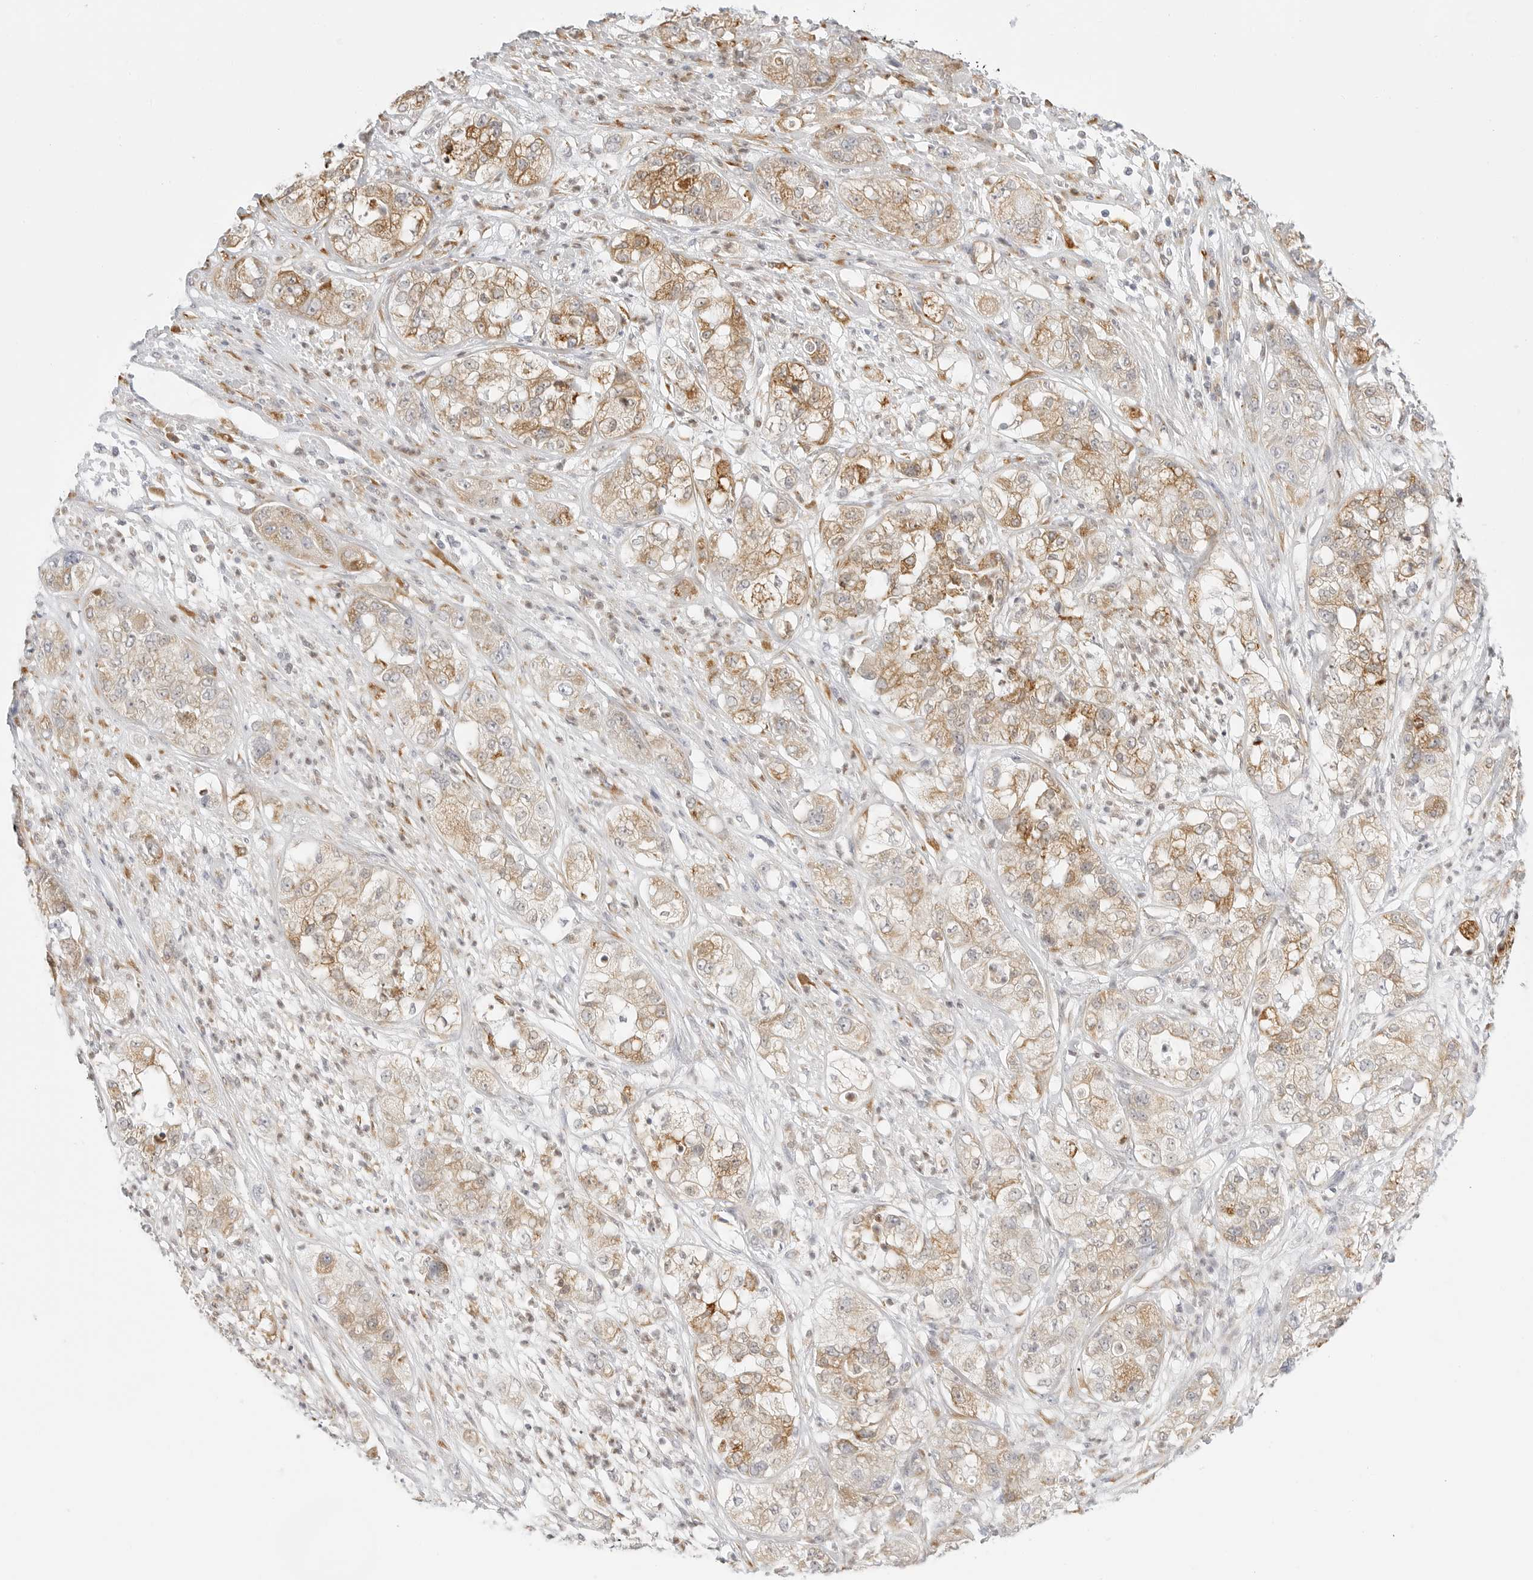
{"staining": {"intensity": "moderate", "quantity": ">75%", "location": "cytoplasmic/membranous"}, "tissue": "pancreatic cancer", "cell_type": "Tumor cells", "image_type": "cancer", "snomed": [{"axis": "morphology", "description": "Adenocarcinoma, NOS"}, {"axis": "topography", "description": "Pancreas"}], "caption": "Brown immunohistochemical staining in pancreatic cancer (adenocarcinoma) displays moderate cytoplasmic/membranous staining in about >75% of tumor cells. The protein is stained brown, and the nuclei are stained in blue (DAB IHC with brightfield microscopy, high magnification).", "gene": "THEM4", "patient": {"sex": "female", "age": 78}}